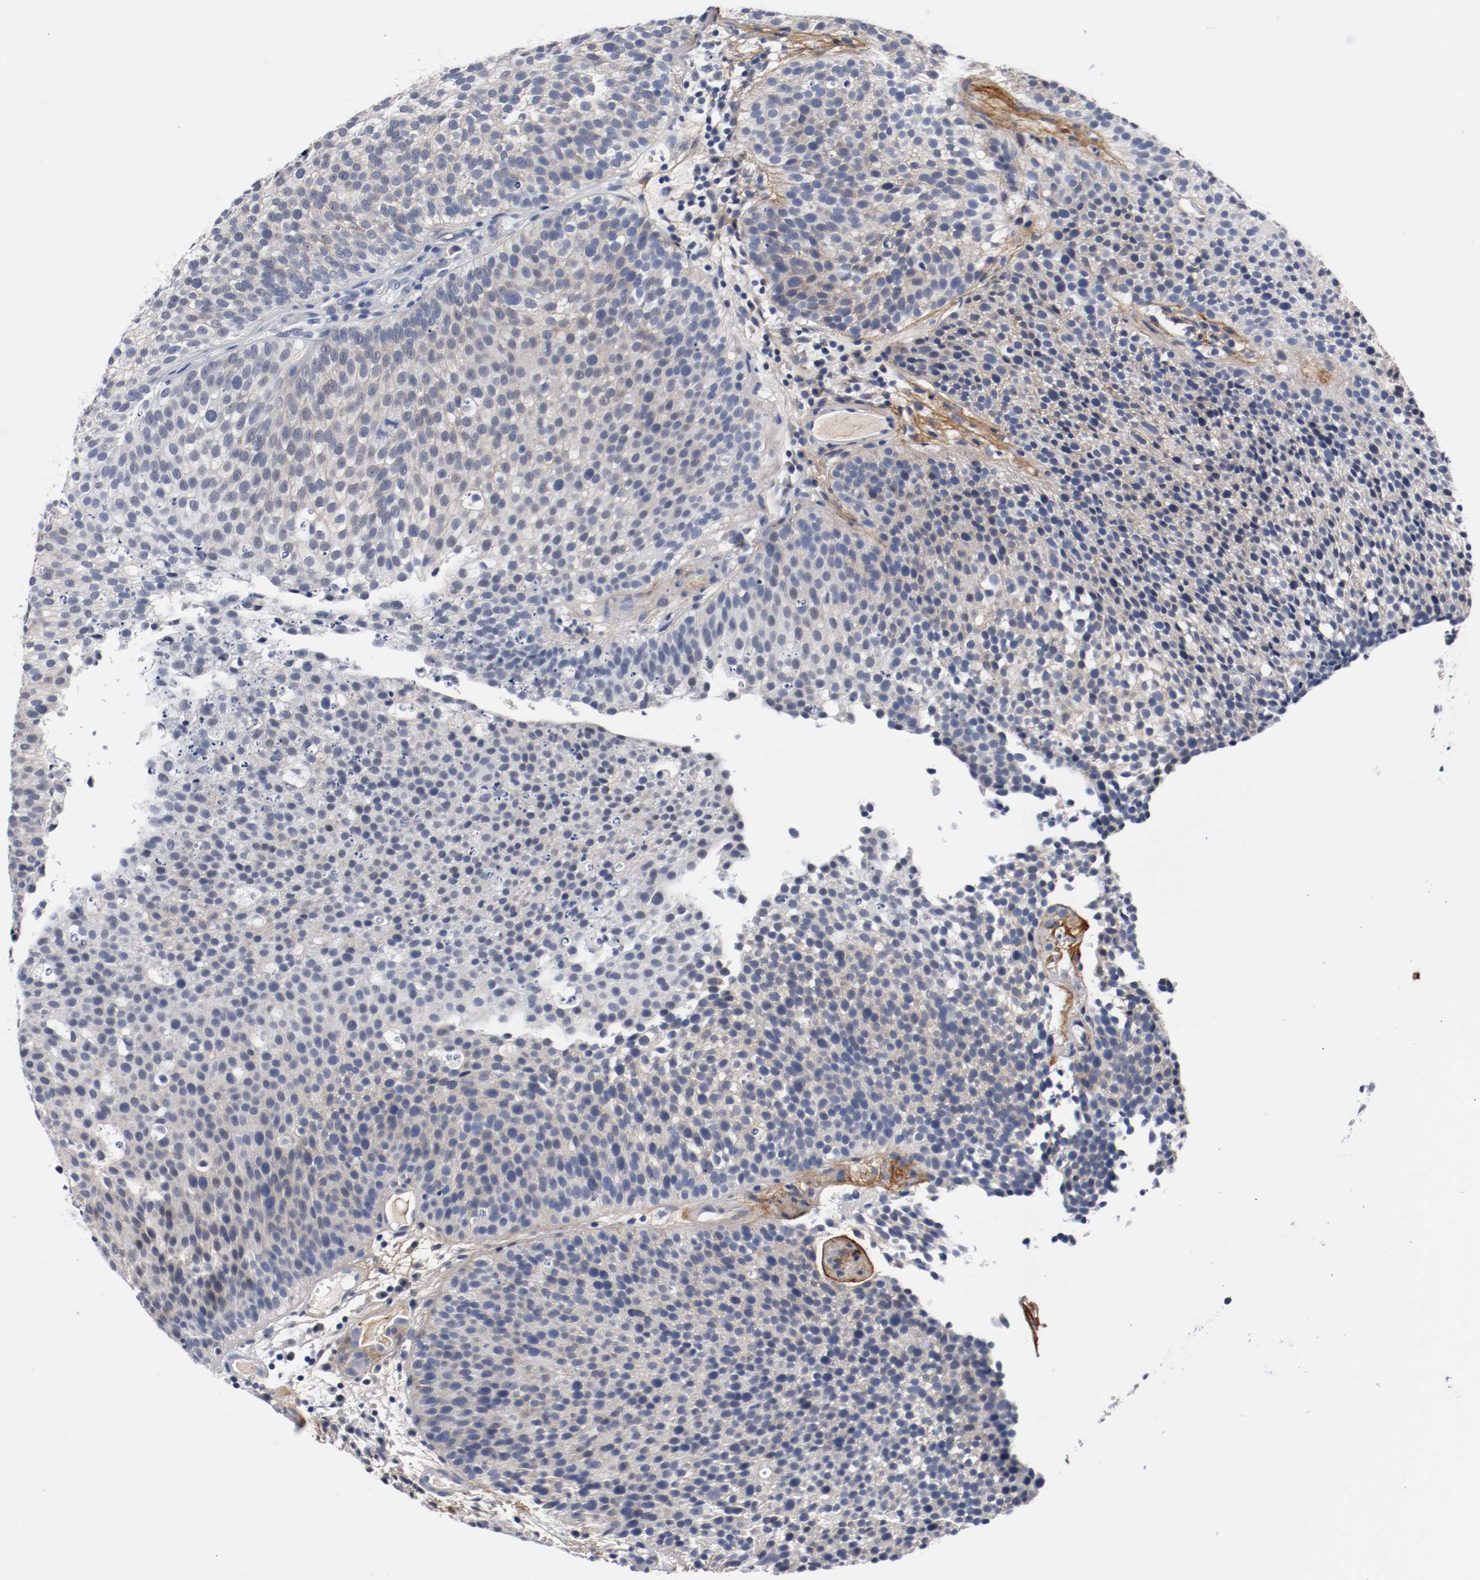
{"staining": {"intensity": "moderate", "quantity": "25%-75%", "location": "cytoplasmic/membranous"}, "tissue": "urothelial cancer", "cell_type": "Tumor cells", "image_type": "cancer", "snomed": [{"axis": "morphology", "description": "Urothelial carcinoma, Low grade"}, {"axis": "topography", "description": "Urinary bladder"}], "caption": "Human low-grade urothelial carcinoma stained with a protein marker shows moderate staining in tumor cells.", "gene": "TNC", "patient": {"sex": "male", "age": 85}}